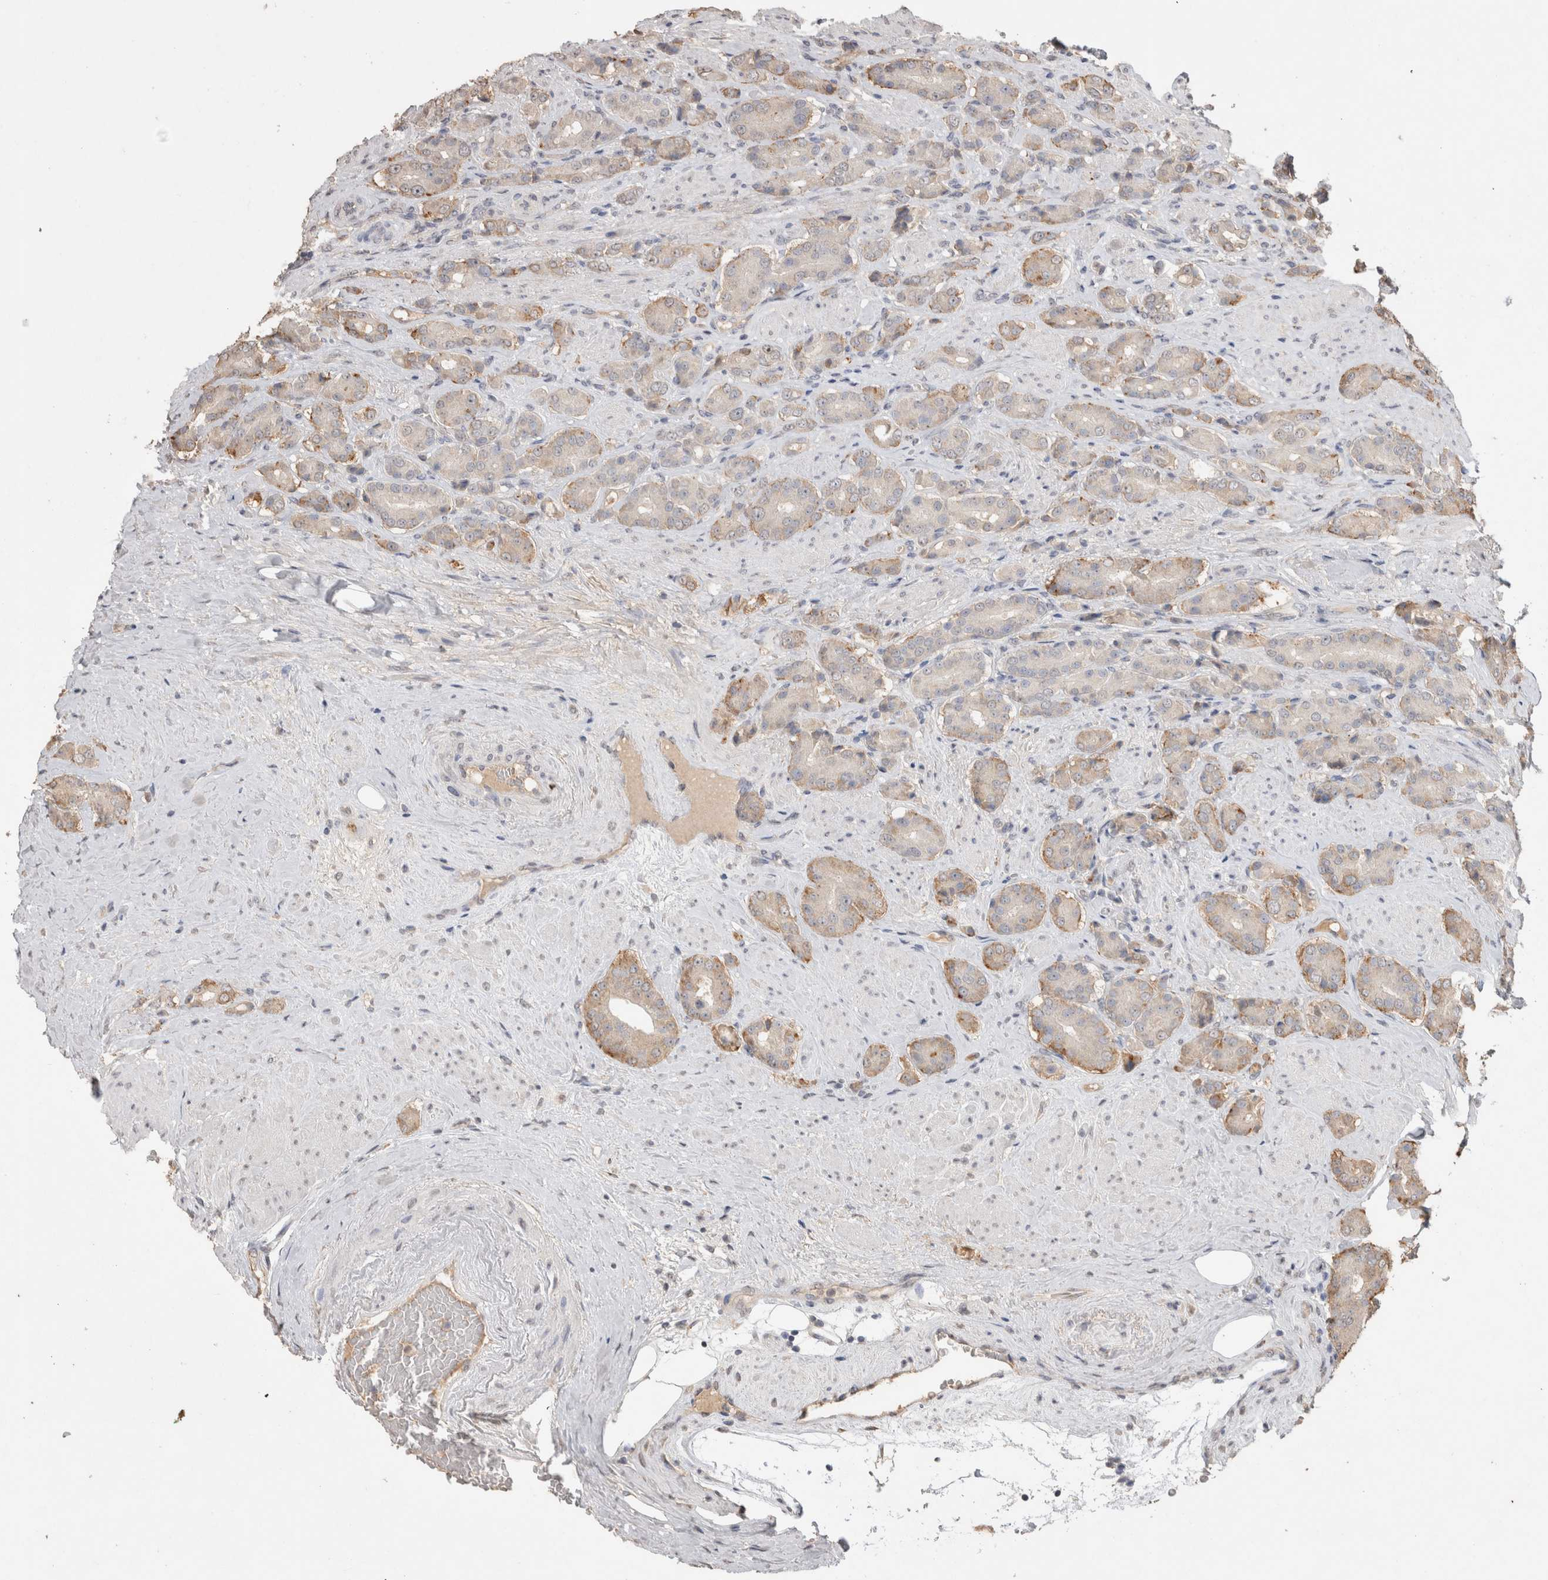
{"staining": {"intensity": "moderate", "quantity": "<25%", "location": "cytoplasmic/membranous"}, "tissue": "prostate cancer", "cell_type": "Tumor cells", "image_type": "cancer", "snomed": [{"axis": "morphology", "description": "Adenocarcinoma, High grade"}, {"axis": "topography", "description": "Prostate"}], "caption": "Protein staining of prostate adenocarcinoma (high-grade) tissue shows moderate cytoplasmic/membranous positivity in approximately <25% of tumor cells.", "gene": "NAALADL2", "patient": {"sex": "male", "age": 71}}